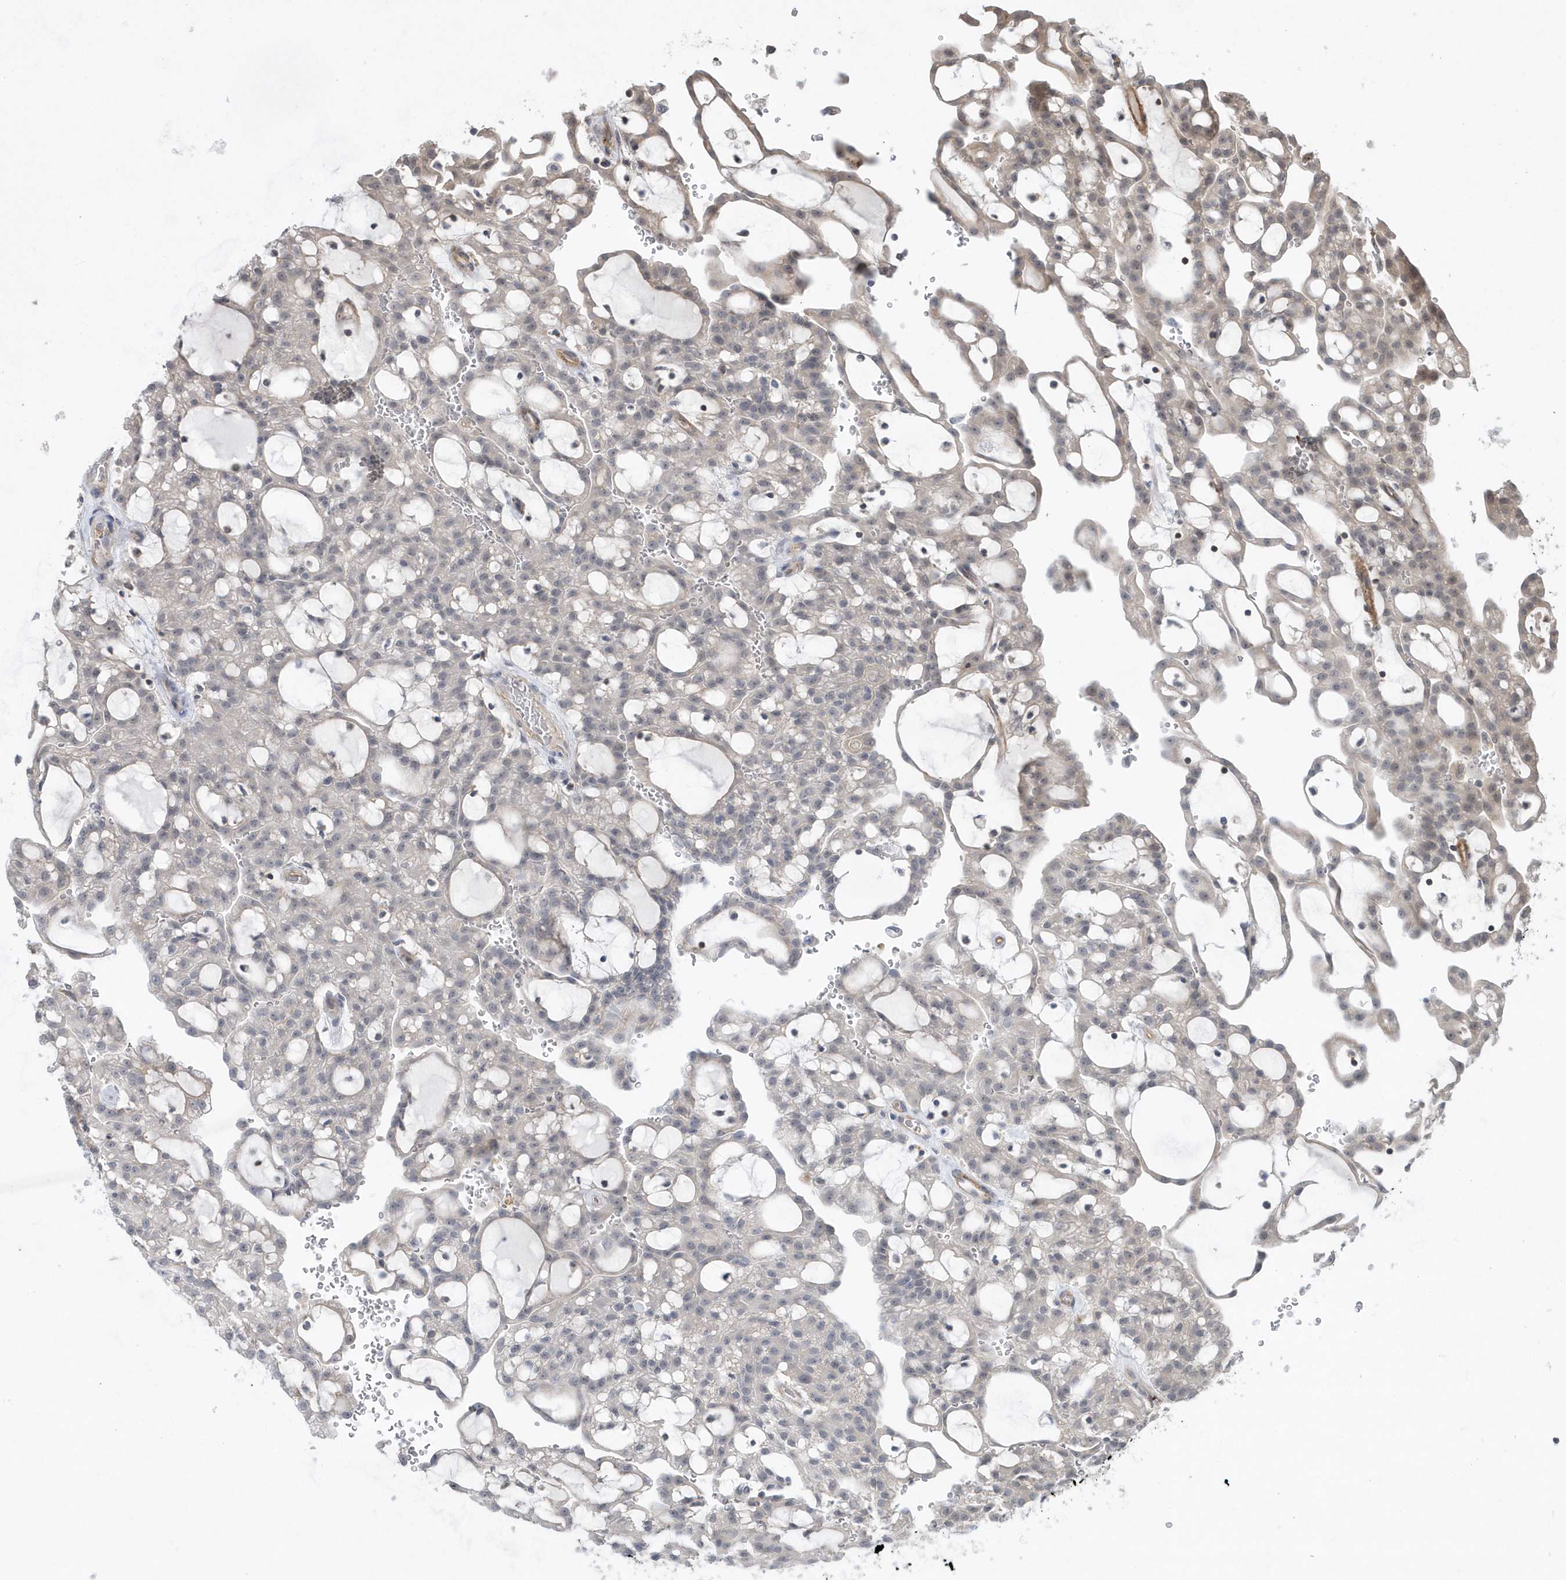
{"staining": {"intensity": "negative", "quantity": "none", "location": "none"}, "tissue": "renal cancer", "cell_type": "Tumor cells", "image_type": "cancer", "snomed": [{"axis": "morphology", "description": "Adenocarcinoma, NOS"}, {"axis": "topography", "description": "Kidney"}], "caption": "DAB (3,3'-diaminobenzidine) immunohistochemical staining of renal cancer displays no significant expression in tumor cells.", "gene": "CRIP3", "patient": {"sex": "male", "age": 63}}